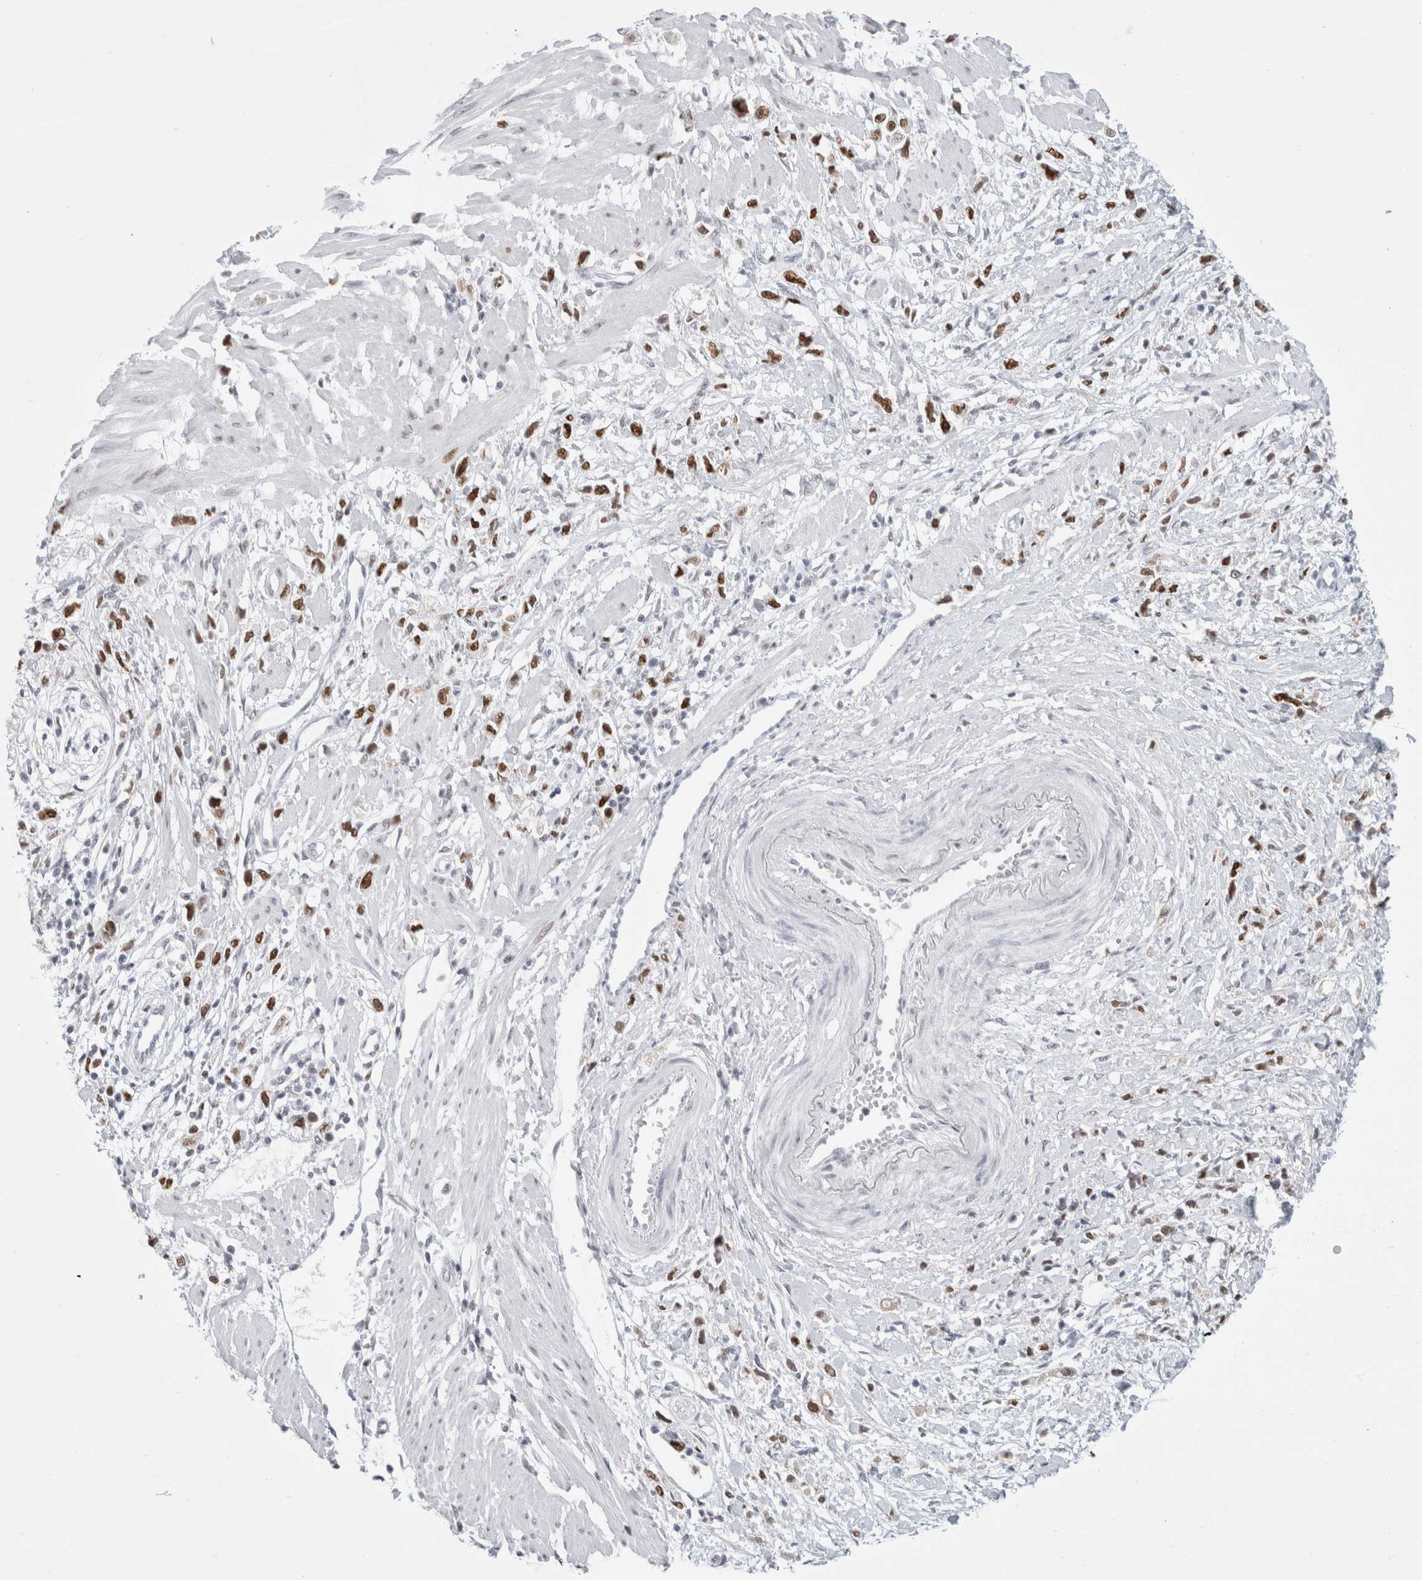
{"staining": {"intensity": "moderate", "quantity": ">75%", "location": "nuclear"}, "tissue": "stomach cancer", "cell_type": "Tumor cells", "image_type": "cancer", "snomed": [{"axis": "morphology", "description": "Adenocarcinoma, NOS"}, {"axis": "topography", "description": "Stomach"}], "caption": "A high-resolution histopathology image shows immunohistochemistry (IHC) staining of stomach cancer (adenocarcinoma), which displays moderate nuclear positivity in about >75% of tumor cells.", "gene": "SMARCC1", "patient": {"sex": "female", "age": 59}}